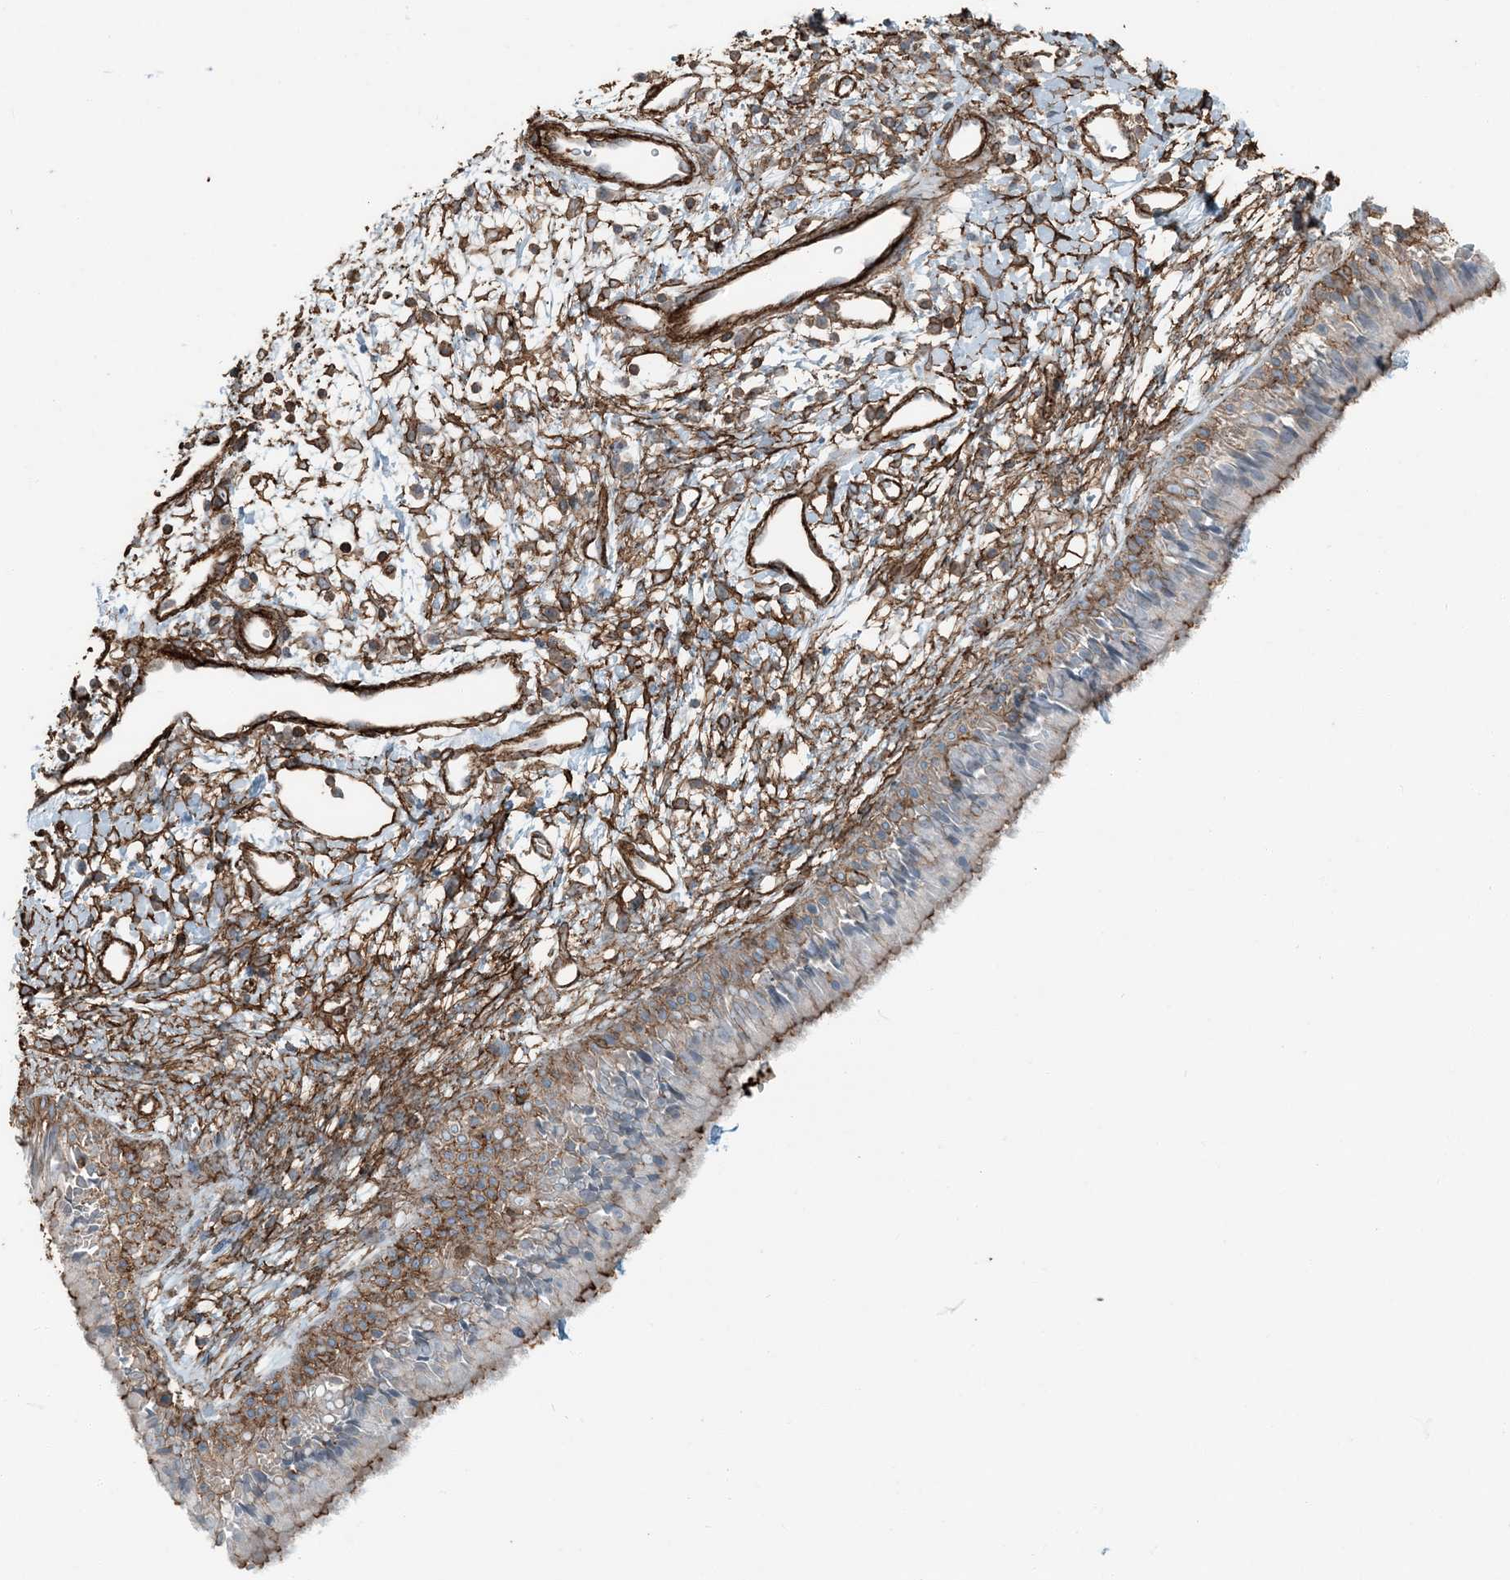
{"staining": {"intensity": "moderate", "quantity": "<25%", "location": "cytoplasmic/membranous"}, "tissue": "nasopharynx", "cell_type": "Respiratory epithelial cells", "image_type": "normal", "snomed": [{"axis": "morphology", "description": "Normal tissue, NOS"}, {"axis": "topography", "description": "Nasopharynx"}], "caption": "Immunohistochemistry of benign human nasopharynx displays low levels of moderate cytoplasmic/membranous staining in approximately <25% of respiratory epithelial cells.", "gene": "APOBEC3C", "patient": {"sex": "male", "age": 22}}